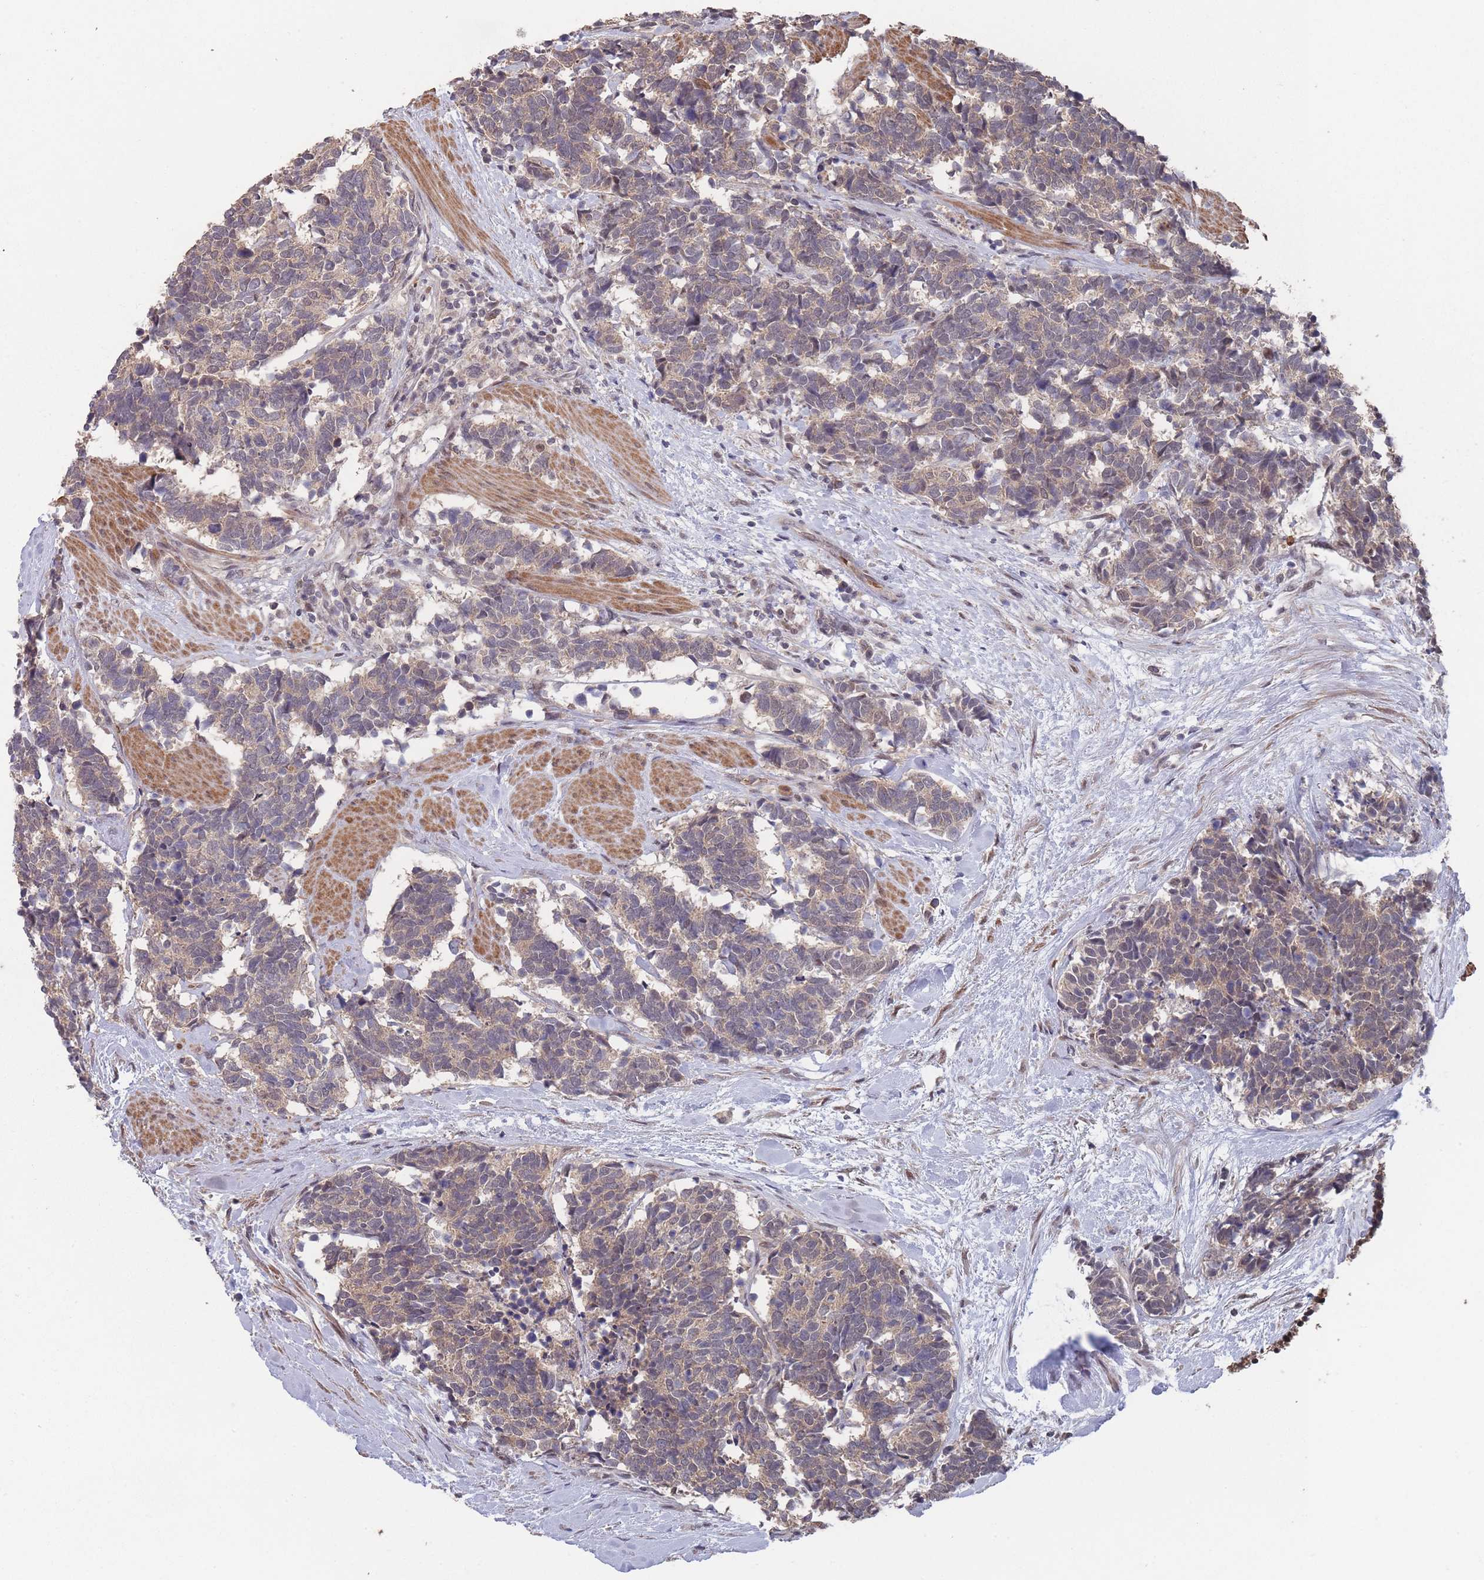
{"staining": {"intensity": "weak", "quantity": ">75%", "location": "cytoplasmic/membranous"}, "tissue": "carcinoid", "cell_type": "Tumor cells", "image_type": "cancer", "snomed": [{"axis": "morphology", "description": "Carcinoma, NOS"}, {"axis": "morphology", "description": "Carcinoid, malignant, NOS"}, {"axis": "topography", "description": "Prostate"}], "caption": "There is low levels of weak cytoplasmic/membranous expression in tumor cells of carcinoid, as demonstrated by immunohistochemical staining (brown color).", "gene": "SF3B1", "patient": {"sex": "male", "age": 57}}